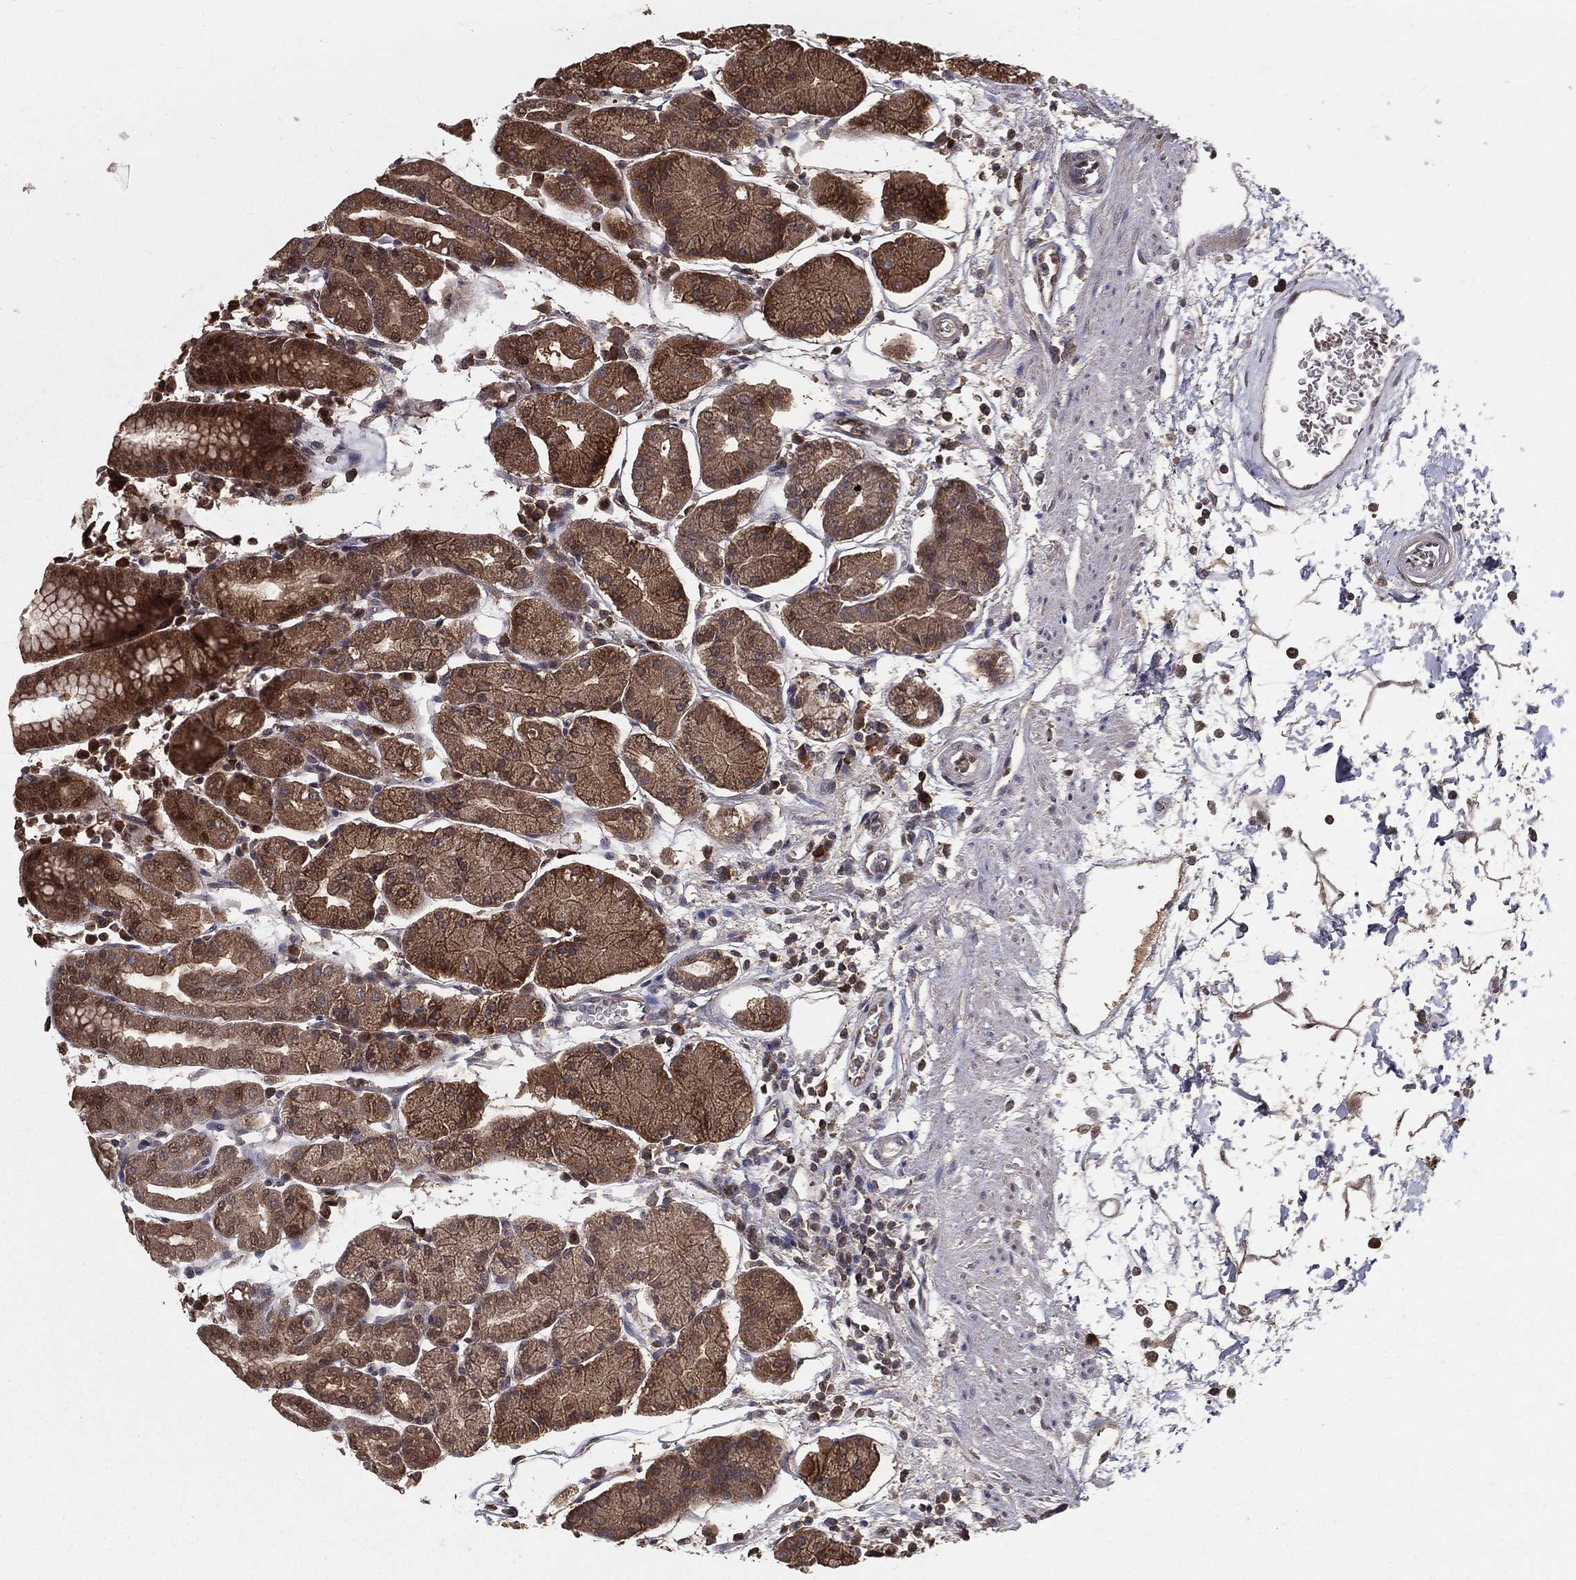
{"staining": {"intensity": "moderate", "quantity": ">75%", "location": "cytoplasmic/membranous,nuclear"}, "tissue": "stomach", "cell_type": "Glandular cells", "image_type": "normal", "snomed": [{"axis": "morphology", "description": "Normal tissue, NOS"}, {"axis": "topography", "description": "Stomach"}], "caption": "Protein expression analysis of normal human stomach reveals moderate cytoplasmic/membranous,nuclear staining in approximately >75% of glandular cells. The staining was performed using DAB (3,3'-diaminobenzidine), with brown indicating positive protein expression. Nuclei are stained blue with hematoxylin.", "gene": "CARM1", "patient": {"sex": "male", "age": 54}}